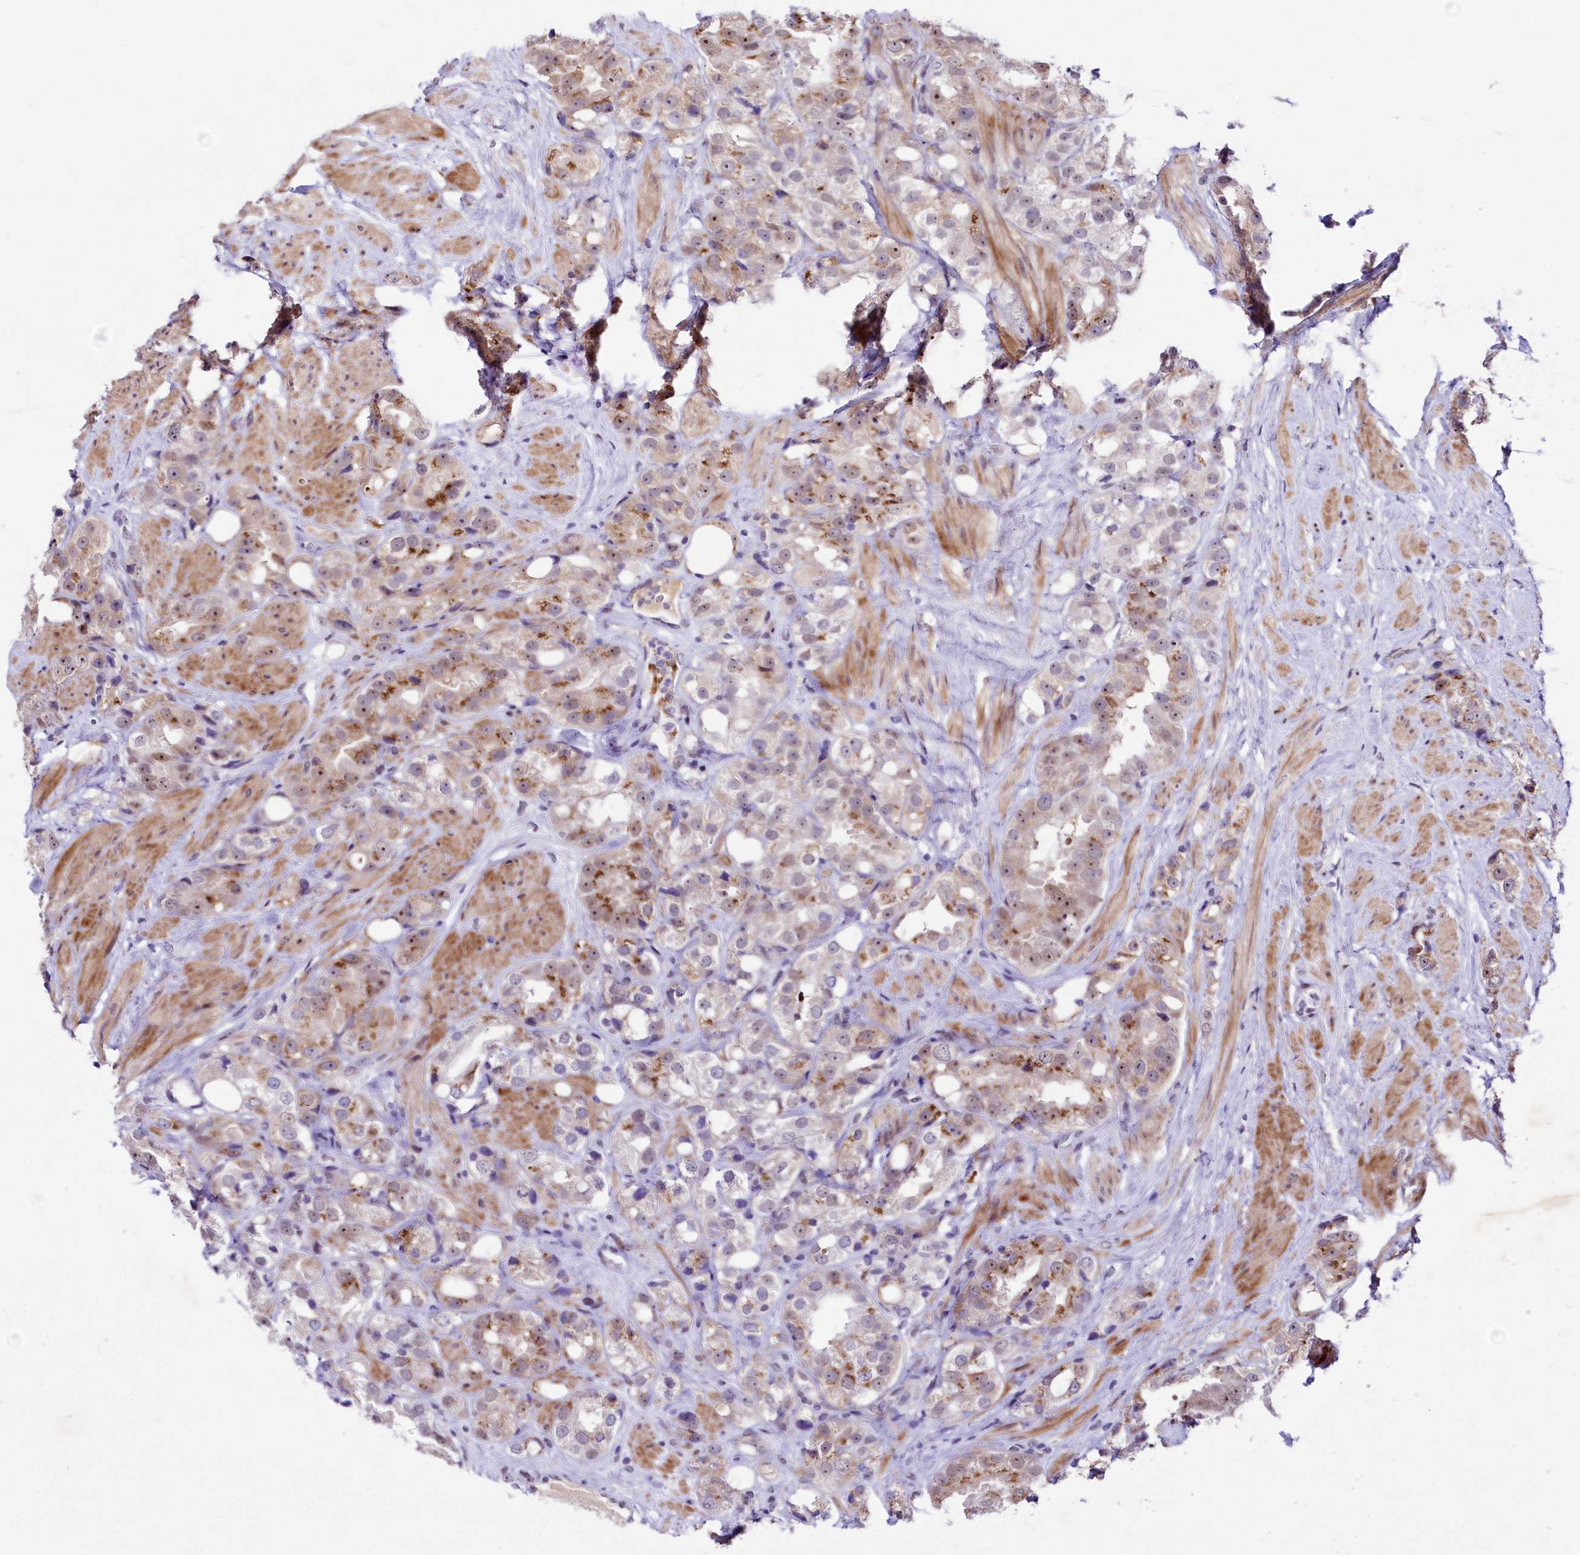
{"staining": {"intensity": "moderate", "quantity": "25%-75%", "location": "cytoplasmic/membranous,nuclear"}, "tissue": "prostate cancer", "cell_type": "Tumor cells", "image_type": "cancer", "snomed": [{"axis": "morphology", "description": "Adenocarcinoma, NOS"}, {"axis": "topography", "description": "Prostate"}], "caption": "There is medium levels of moderate cytoplasmic/membranous and nuclear positivity in tumor cells of adenocarcinoma (prostate), as demonstrated by immunohistochemical staining (brown color).", "gene": "LEUTX", "patient": {"sex": "male", "age": 79}}